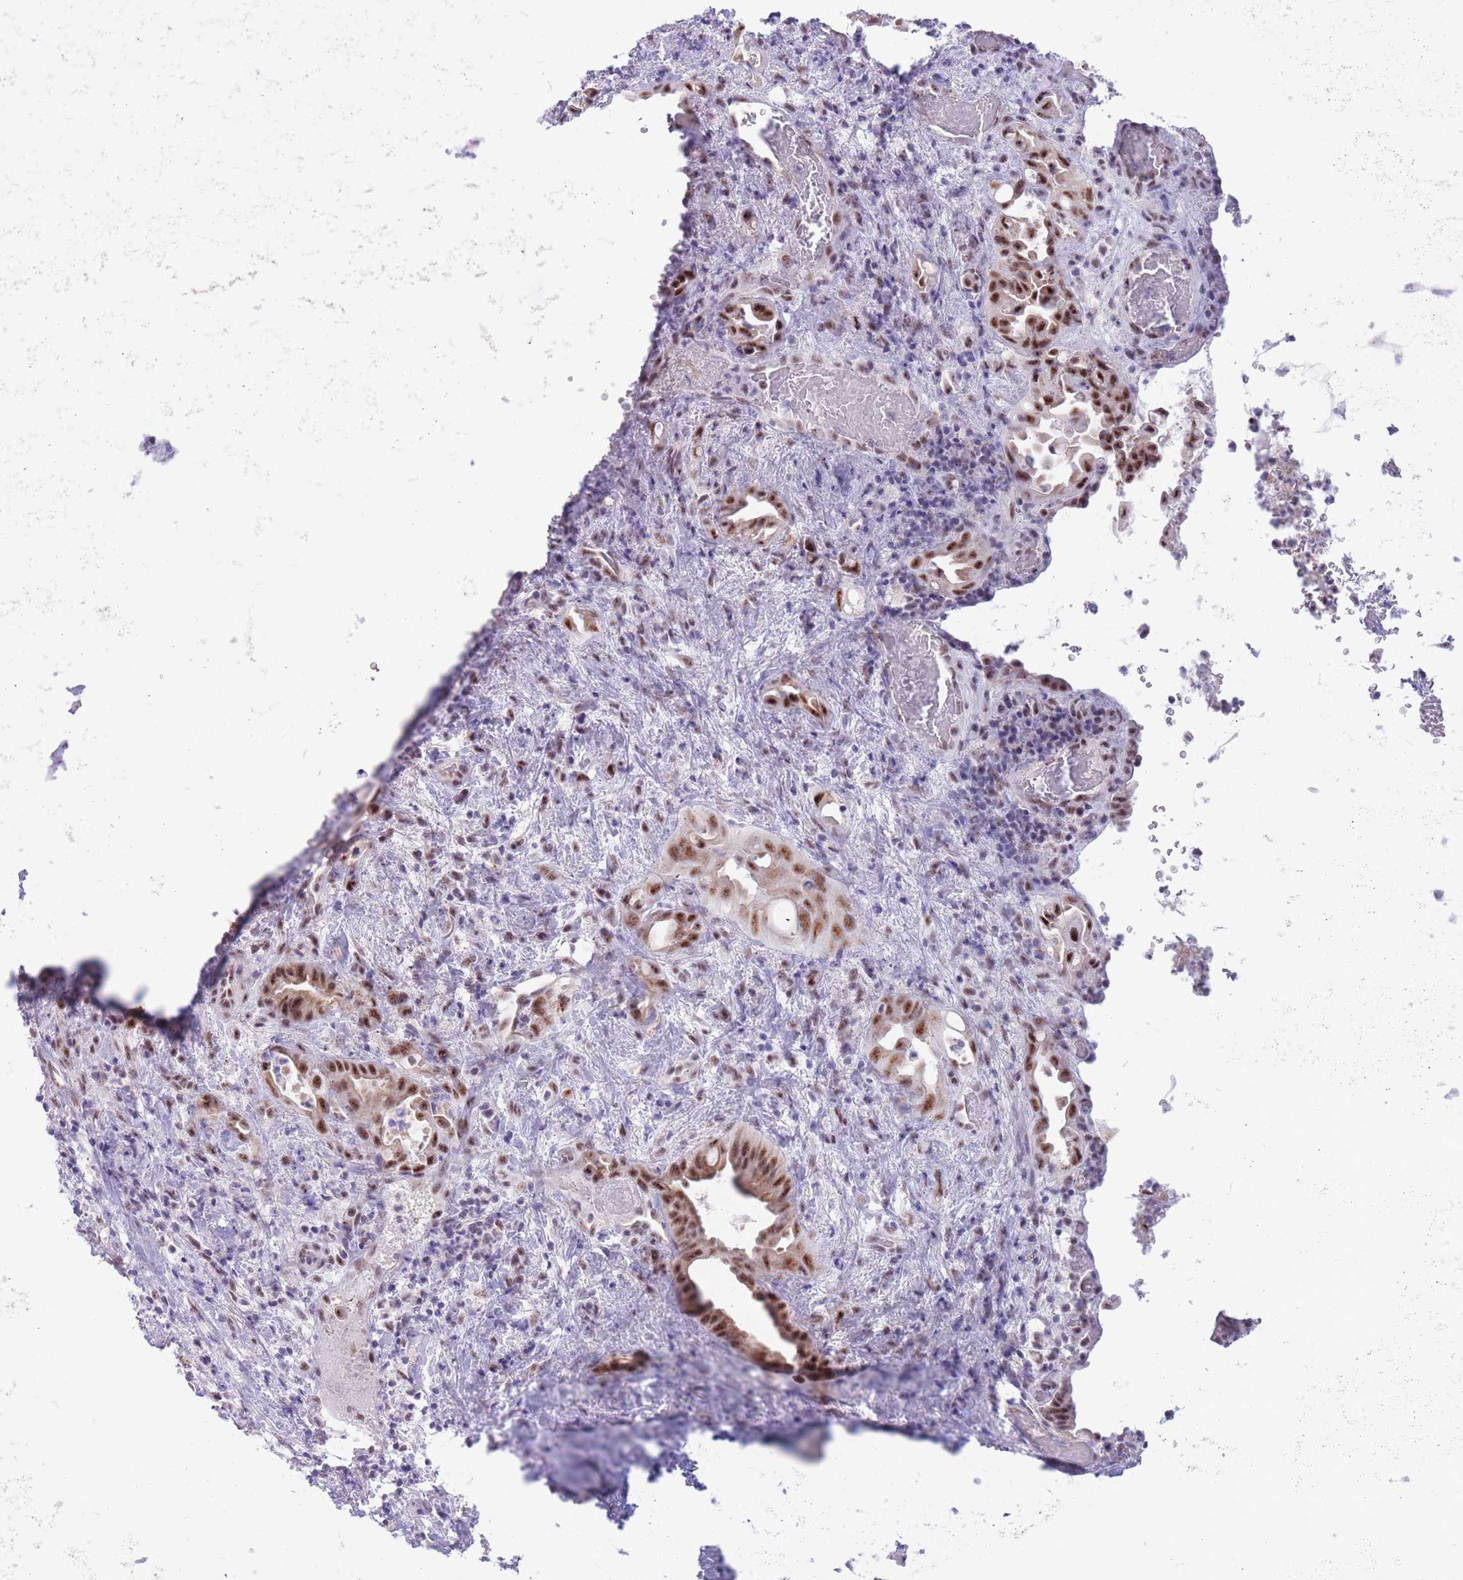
{"staining": {"intensity": "moderate", "quantity": ">75%", "location": "nuclear"}, "tissue": "liver cancer", "cell_type": "Tumor cells", "image_type": "cancer", "snomed": [{"axis": "morphology", "description": "Cholangiocarcinoma"}, {"axis": "topography", "description": "Liver"}], "caption": "Liver cancer stained with DAB (3,3'-diaminobenzidine) immunohistochemistry reveals medium levels of moderate nuclear positivity in about >75% of tumor cells.", "gene": "CYP2B6", "patient": {"sex": "female", "age": 68}}